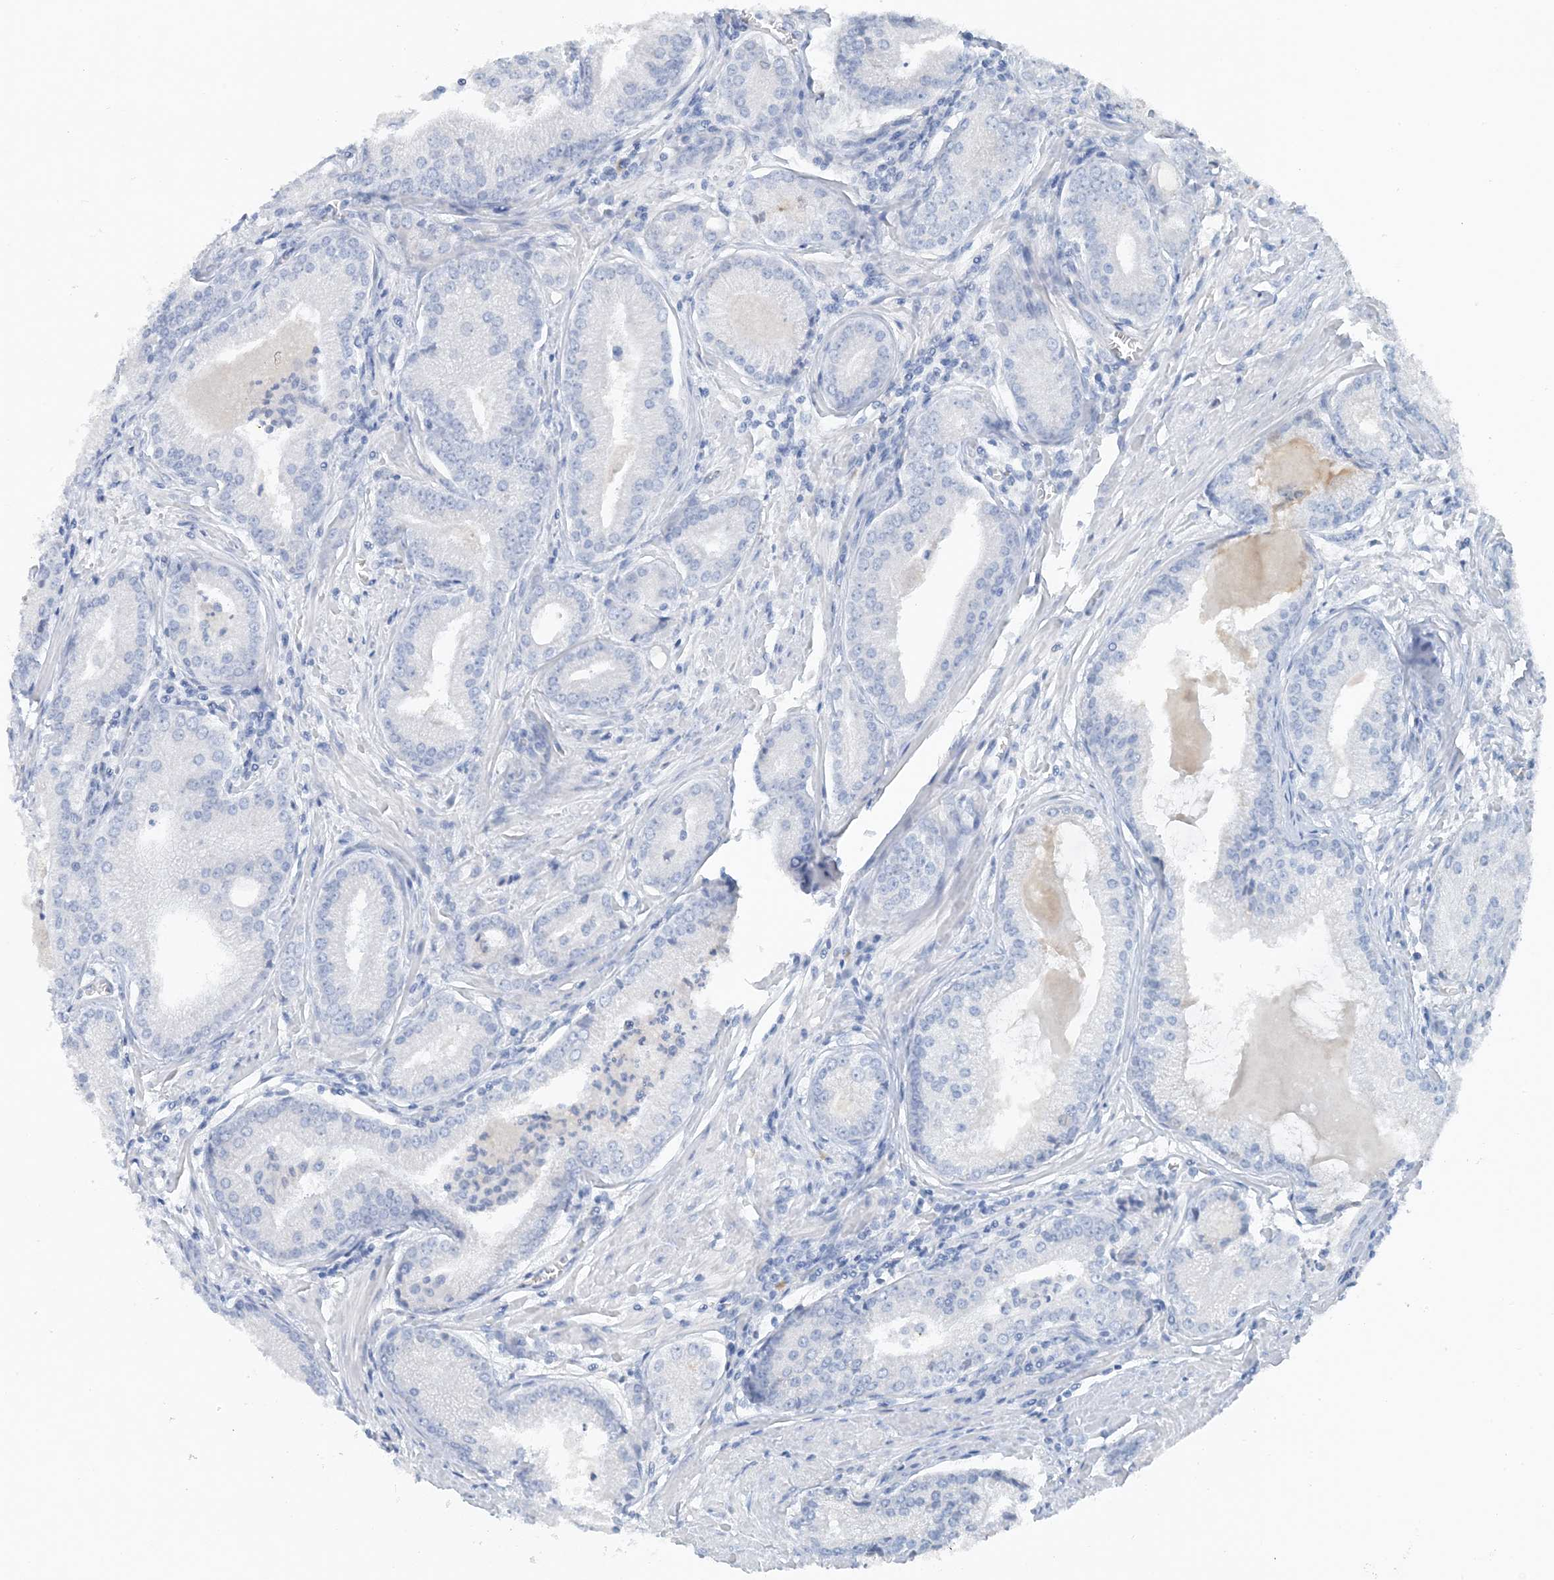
{"staining": {"intensity": "negative", "quantity": "none", "location": "none"}, "tissue": "prostate cancer", "cell_type": "Tumor cells", "image_type": "cancer", "snomed": [{"axis": "morphology", "description": "Adenocarcinoma, Low grade"}, {"axis": "topography", "description": "Prostate"}], "caption": "Protein analysis of prostate cancer (adenocarcinoma (low-grade)) exhibits no significant staining in tumor cells. (Immunohistochemistry (ihc), brightfield microscopy, high magnification).", "gene": "CTRL", "patient": {"sex": "male", "age": 54}}